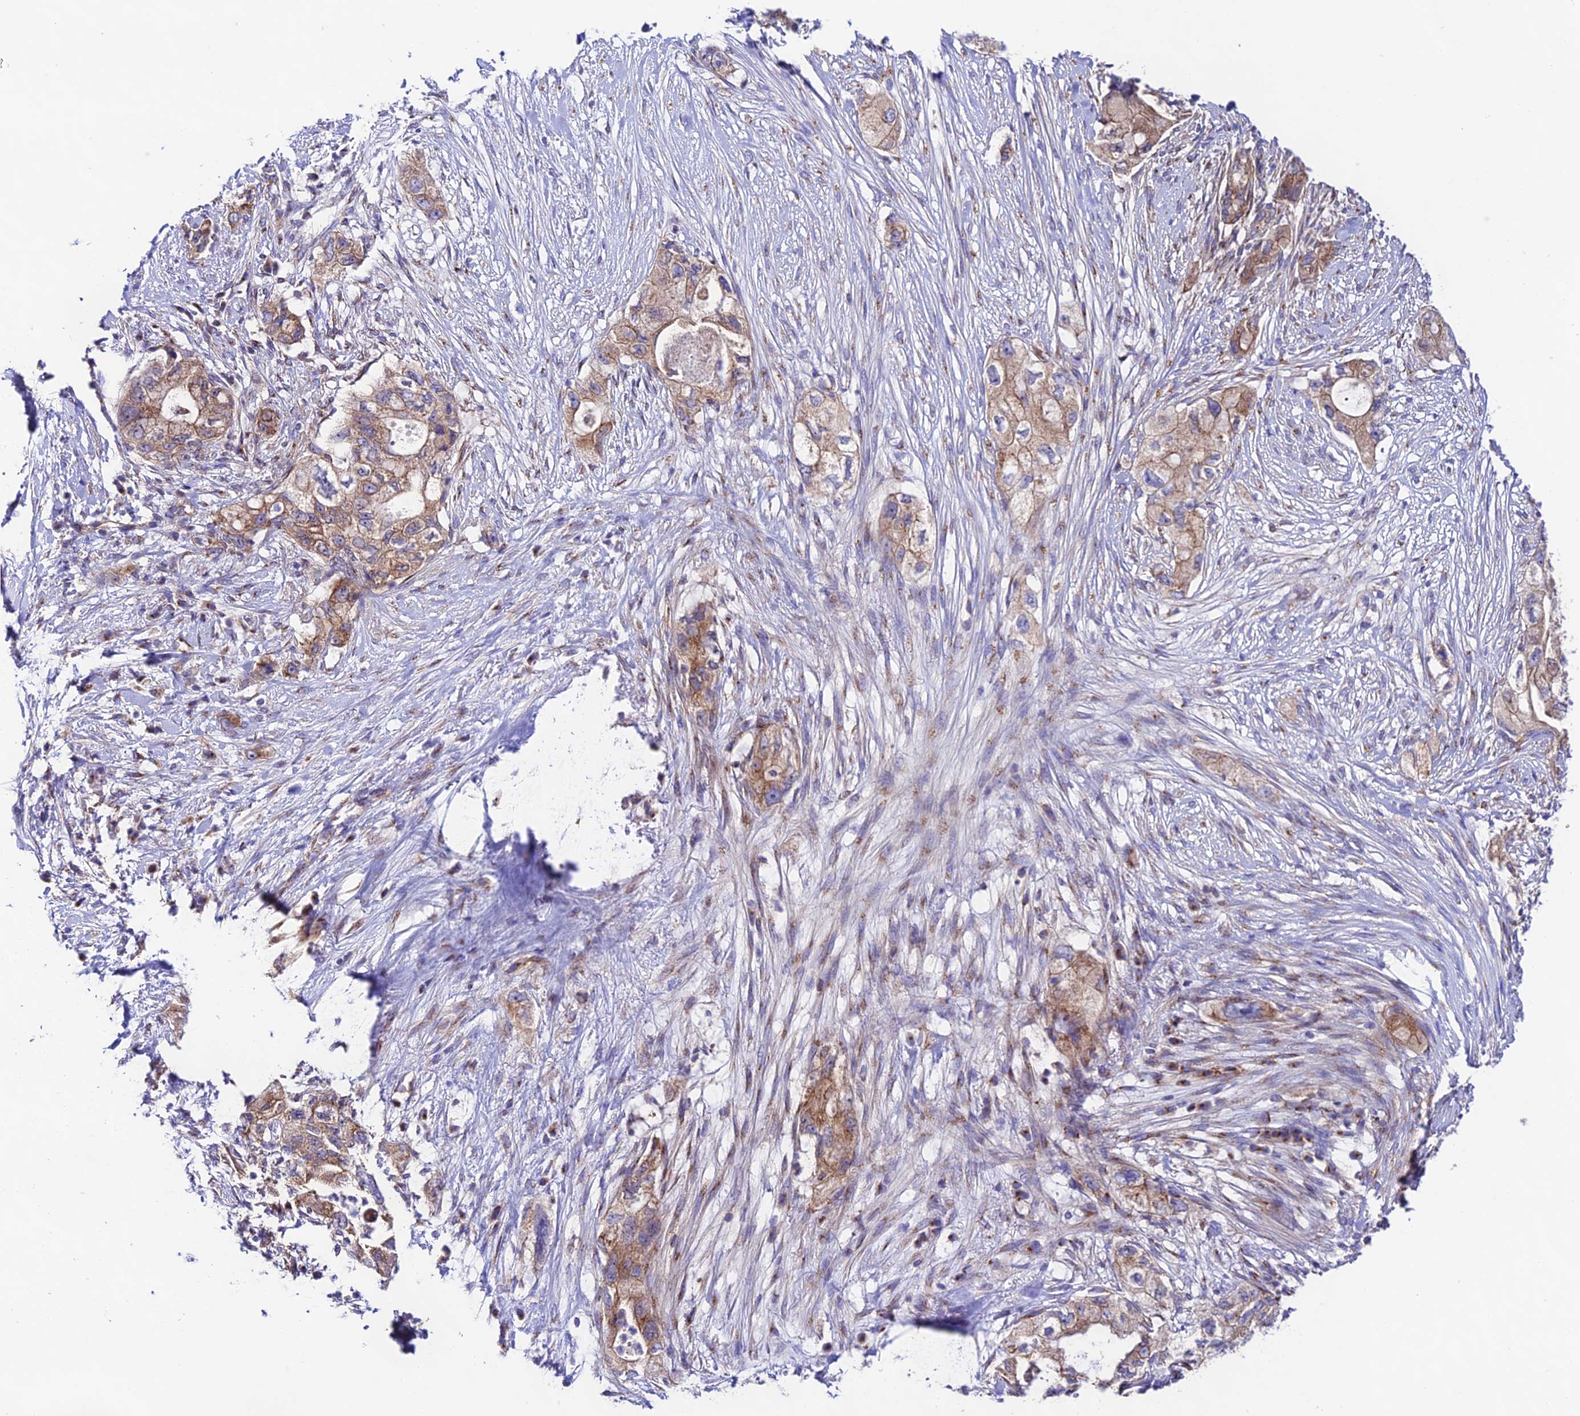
{"staining": {"intensity": "strong", "quantity": "25%-75%", "location": "cytoplasmic/membranous"}, "tissue": "pancreatic cancer", "cell_type": "Tumor cells", "image_type": "cancer", "snomed": [{"axis": "morphology", "description": "Adenocarcinoma, NOS"}, {"axis": "topography", "description": "Pancreas"}], "caption": "Protein expression analysis of pancreatic cancer (adenocarcinoma) demonstrates strong cytoplasmic/membranous positivity in about 25%-75% of tumor cells. Nuclei are stained in blue.", "gene": "LACTB2", "patient": {"sex": "female", "age": 73}}